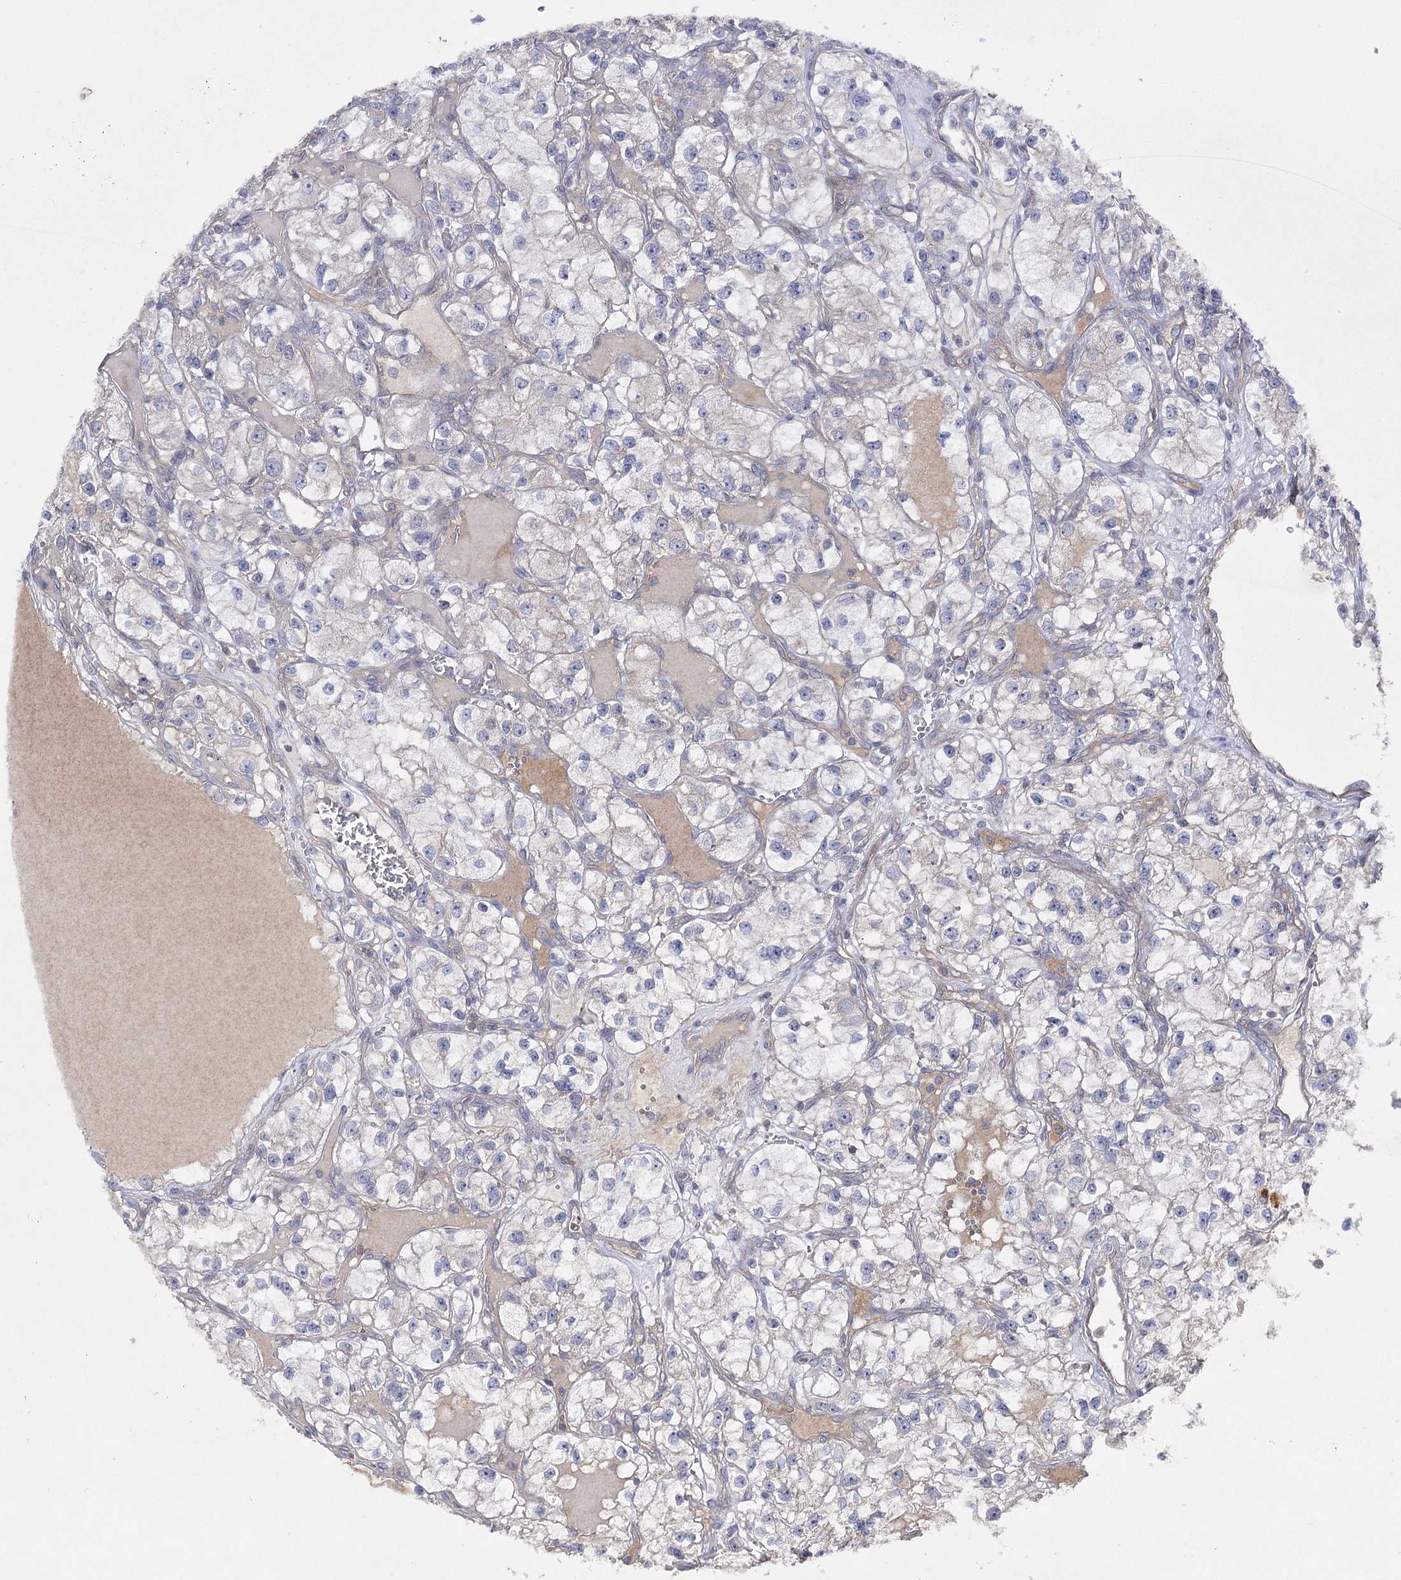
{"staining": {"intensity": "negative", "quantity": "none", "location": "none"}, "tissue": "renal cancer", "cell_type": "Tumor cells", "image_type": "cancer", "snomed": [{"axis": "morphology", "description": "Adenocarcinoma, NOS"}, {"axis": "topography", "description": "Kidney"}], "caption": "Tumor cells are negative for brown protein staining in renal cancer (adenocarcinoma). Brightfield microscopy of immunohistochemistry (IHC) stained with DAB (3,3'-diaminobenzidine) (brown) and hematoxylin (blue), captured at high magnification.", "gene": "BCR", "patient": {"sex": "female", "age": 57}}